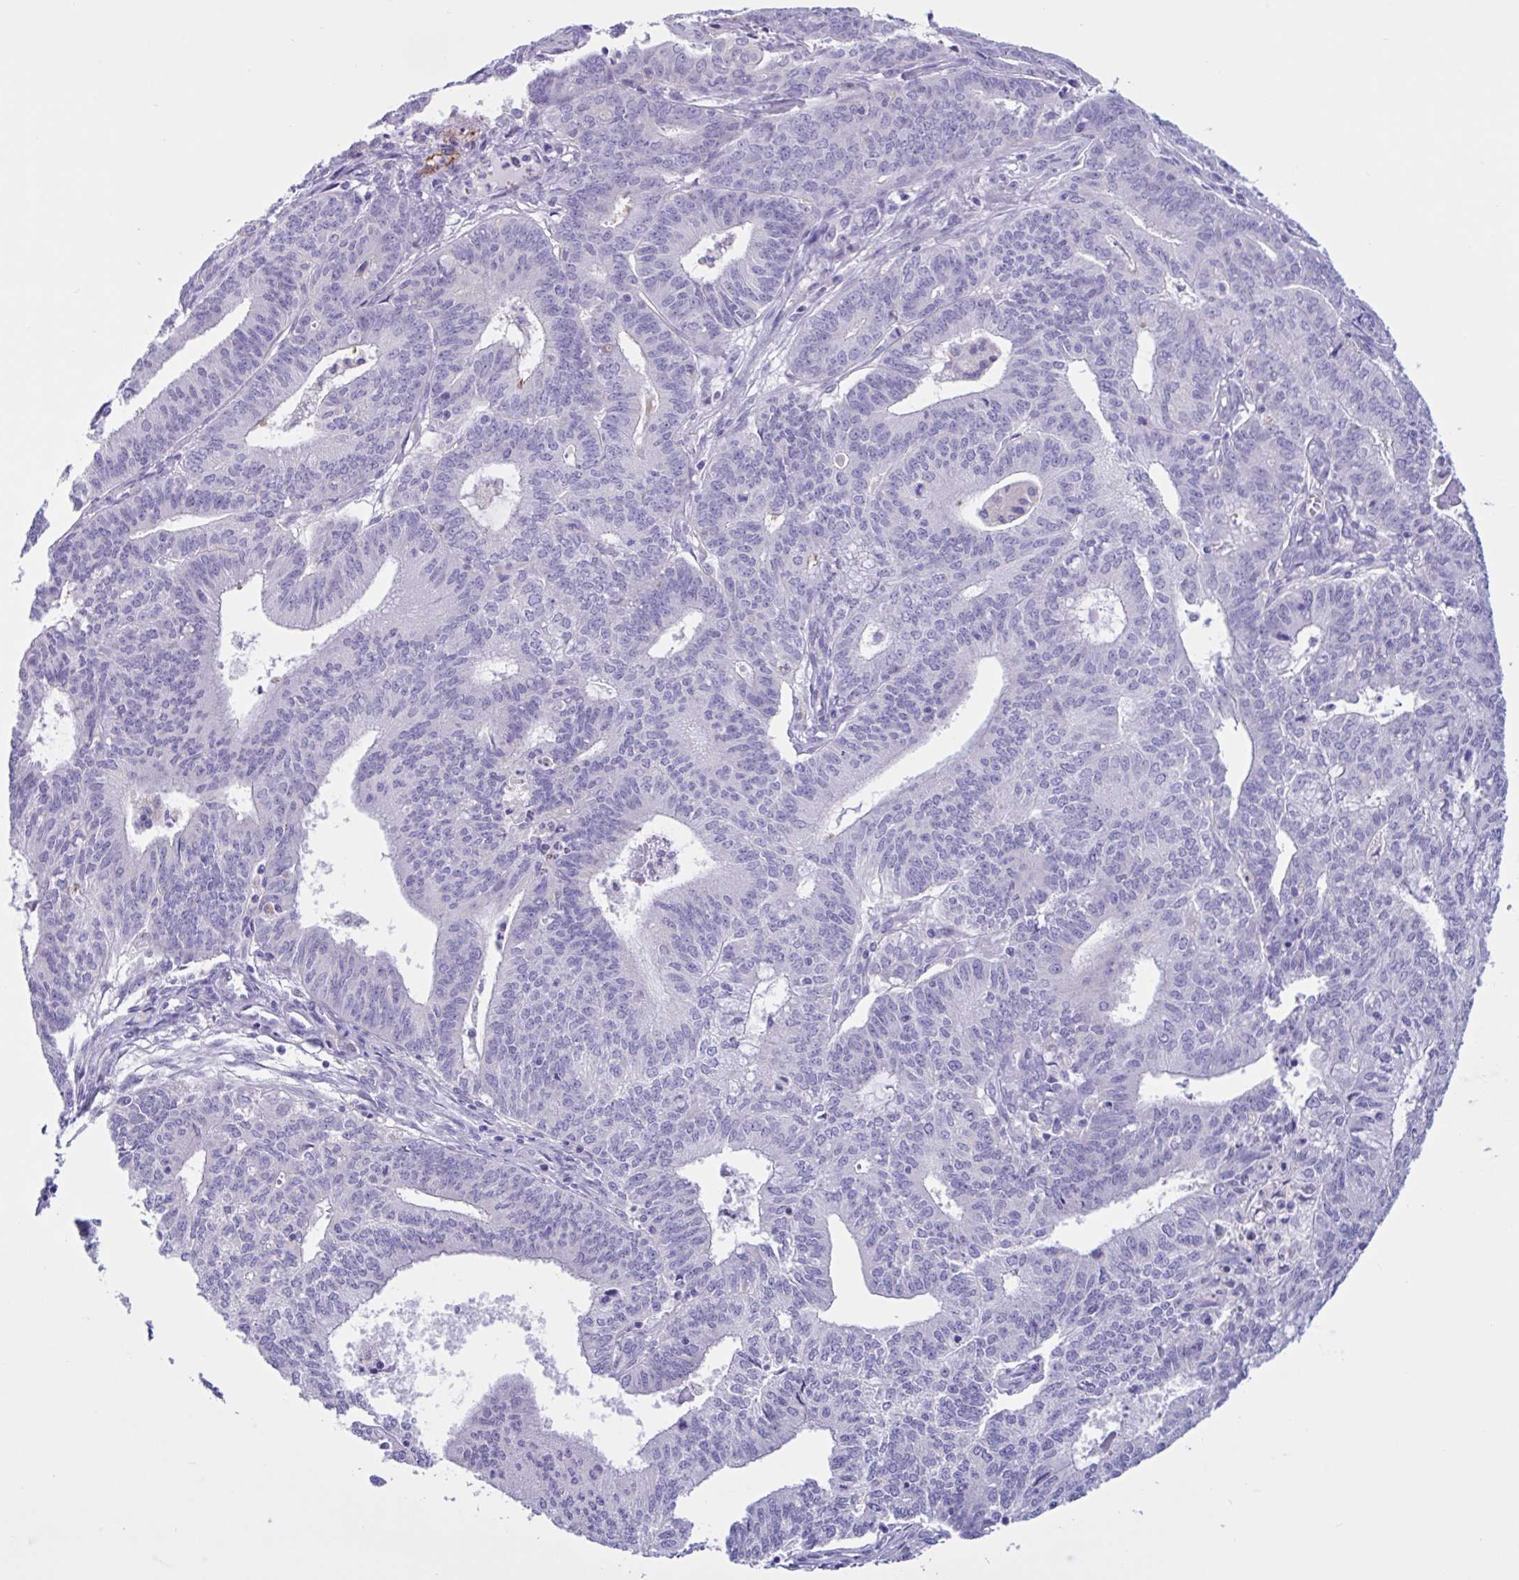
{"staining": {"intensity": "negative", "quantity": "none", "location": "none"}, "tissue": "endometrial cancer", "cell_type": "Tumor cells", "image_type": "cancer", "snomed": [{"axis": "morphology", "description": "Adenocarcinoma, NOS"}, {"axis": "topography", "description": "Endometrium"}], "caption": "This photomicrograph is of endometrial cancer stained with immunohistochemistry to label a protein in brown with the nuclei are counter-stained blue. There is no positivity in tumor cells.", "gene": "RPL22L1", "patient": {"sex": "female", "age": 61}}